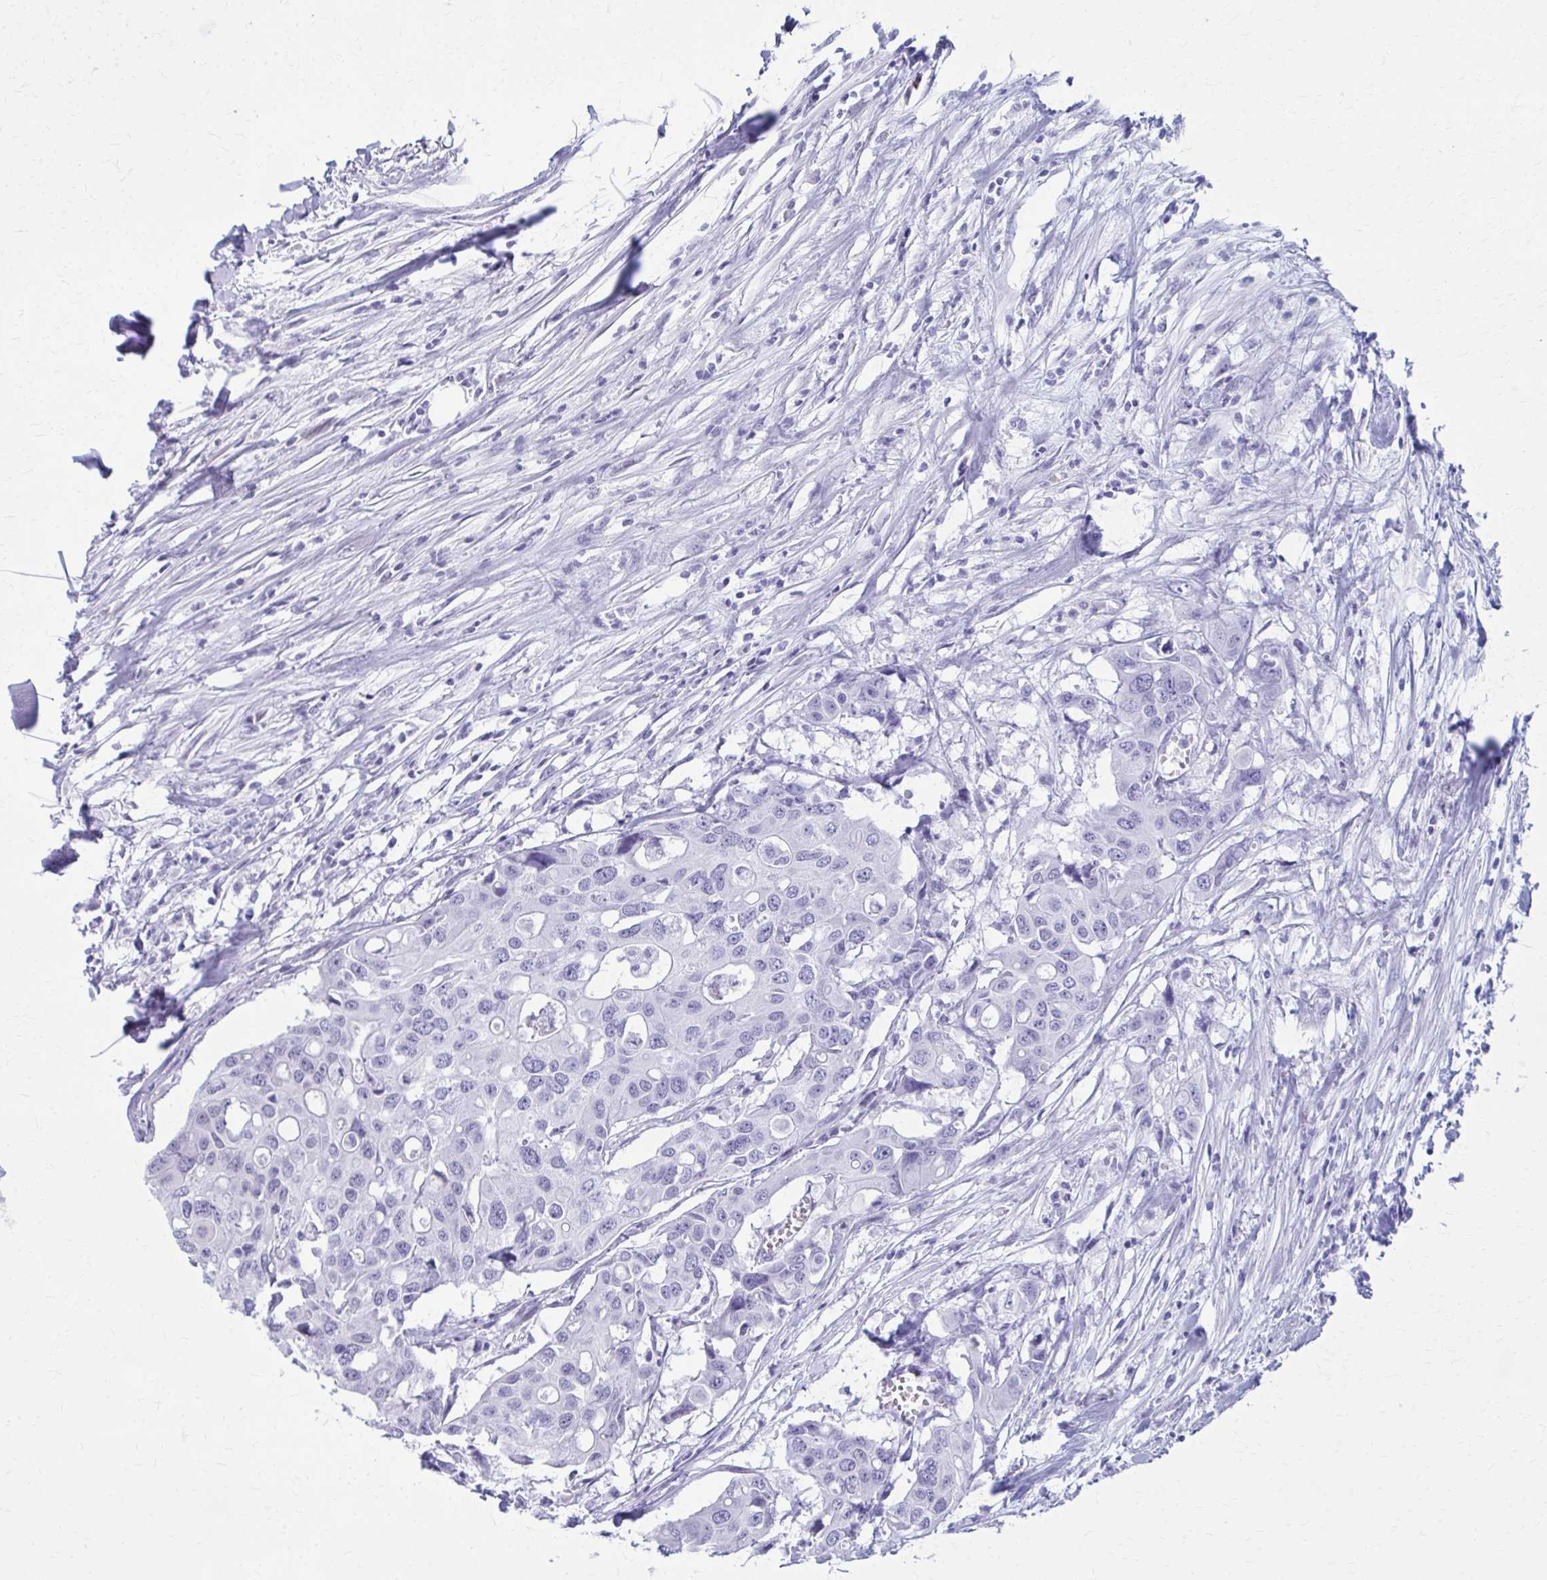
{"staining": {"intensity": "negative", "quantity": "none", "location": "none"}, "tissue": "colorectal cancer", "cell_type": "Tumor cells", "image_type": "cancer", "snomed": [{"axis": "morphology", "description": "Adenocarcinoma, NOS"}, {"axis": "topography", "description": "Colon"}], "caption": "IHC micrograph of neoplastic tissue: colorectal cancer (adenocarcinoma) stained with DAB (3,3'-diaminobenzidine) reveals no significant protein staining in tumor cells.", "gene": "PROSER1", "patient": {"sex": "male", "age": 77}}